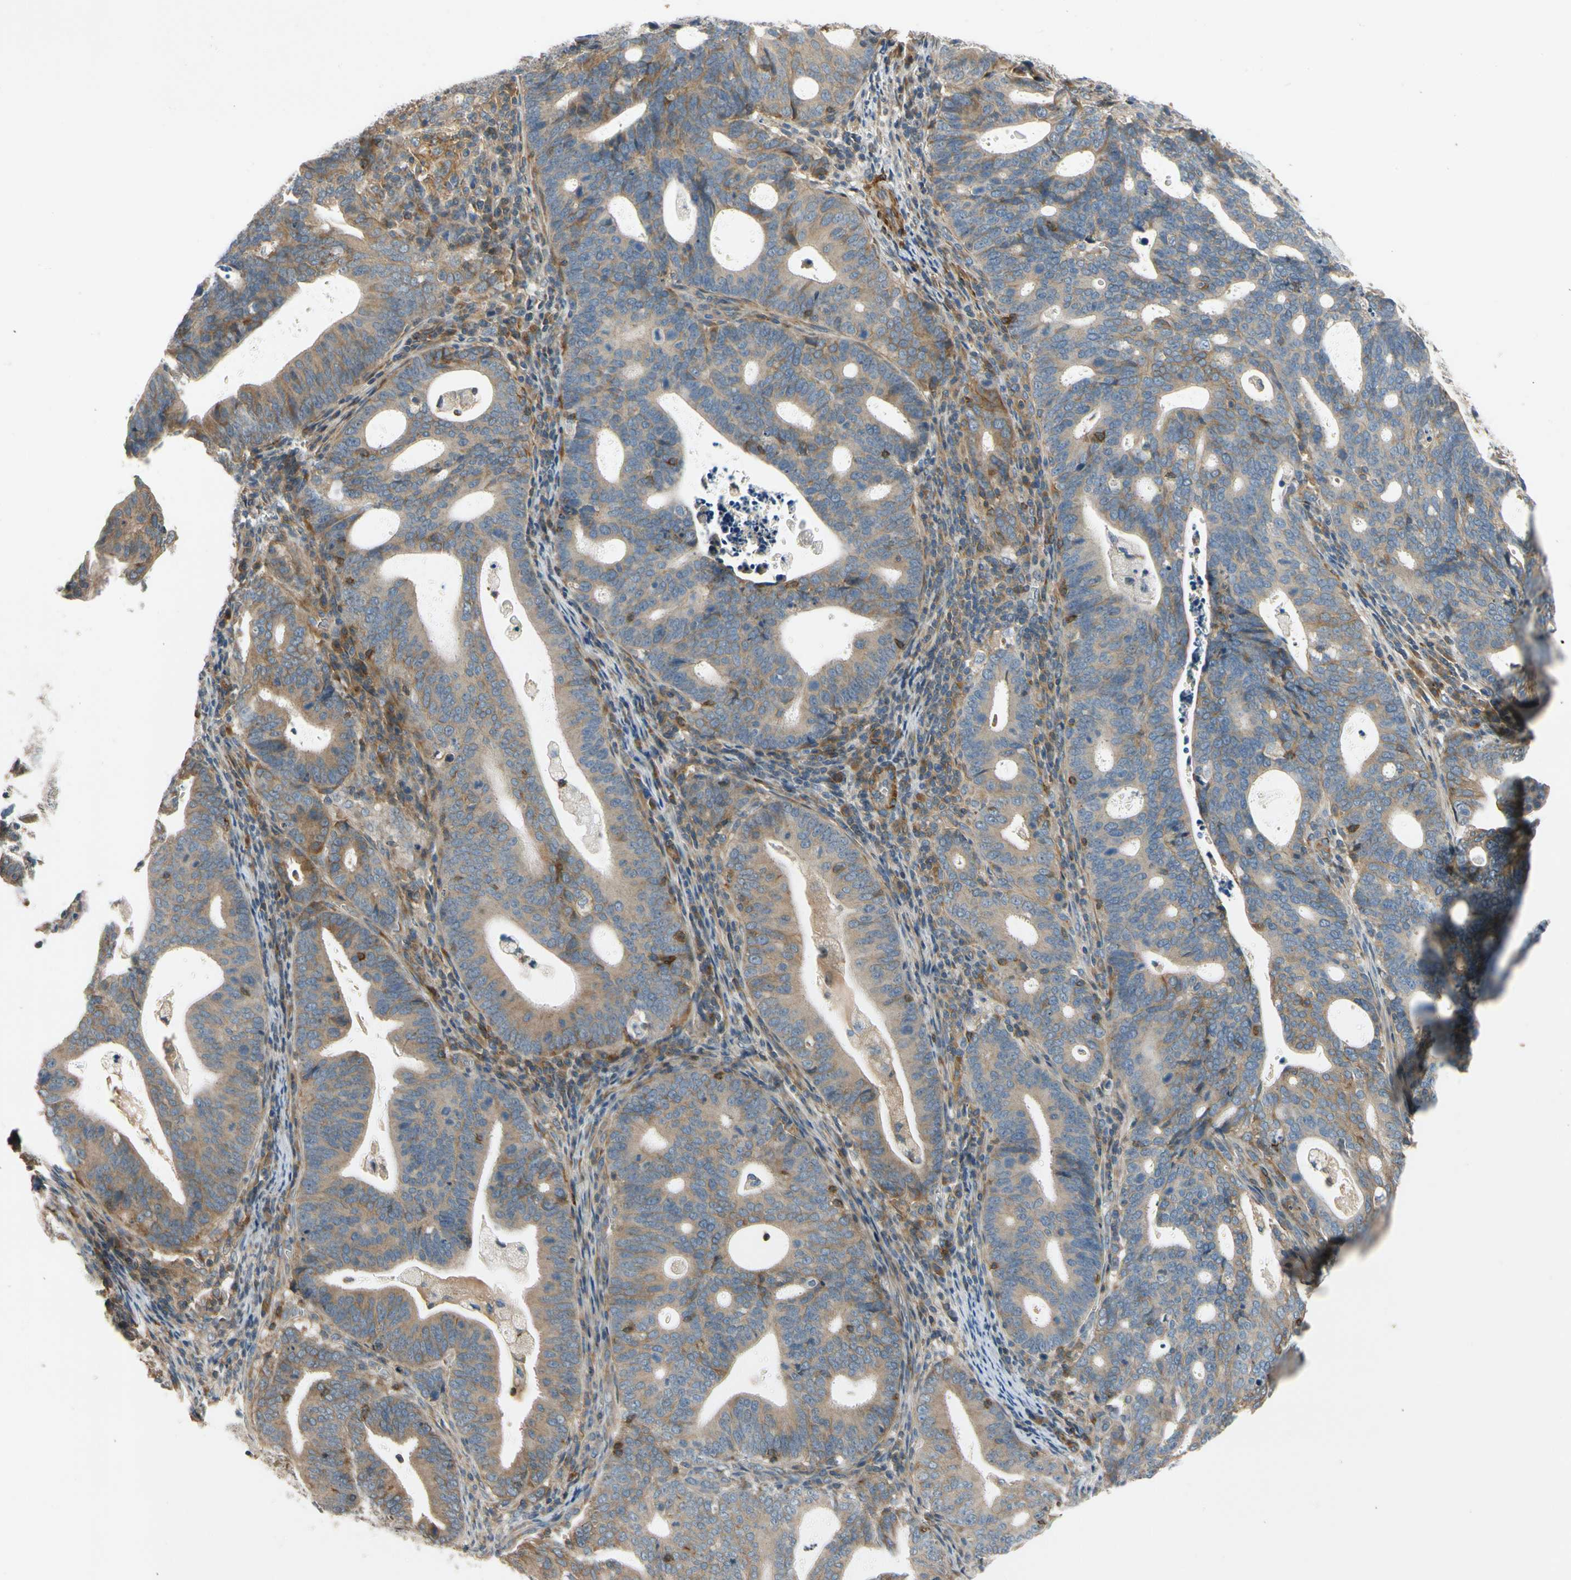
{"staining": {"intensity": "weak", "quantity": ">75%", "location": "cytoplasmic/membranous"}, "tissue": "endometrial cancer", "cell_type": "Tumor cells", "image_type": "cancer", "snomed": [{"axis": "morphology", "description": "Adenocarcinoma, NOS"}, {"axis": "topography", "description": "Uterus"}], "caption": "IHC of human endometrial adenocarcinoma displays low levels of weak cytoplasmic/membranous staining in about >75% of tumor cells.", "gene": "MST1R", "patient": {"sex": "female", "age": 83}}